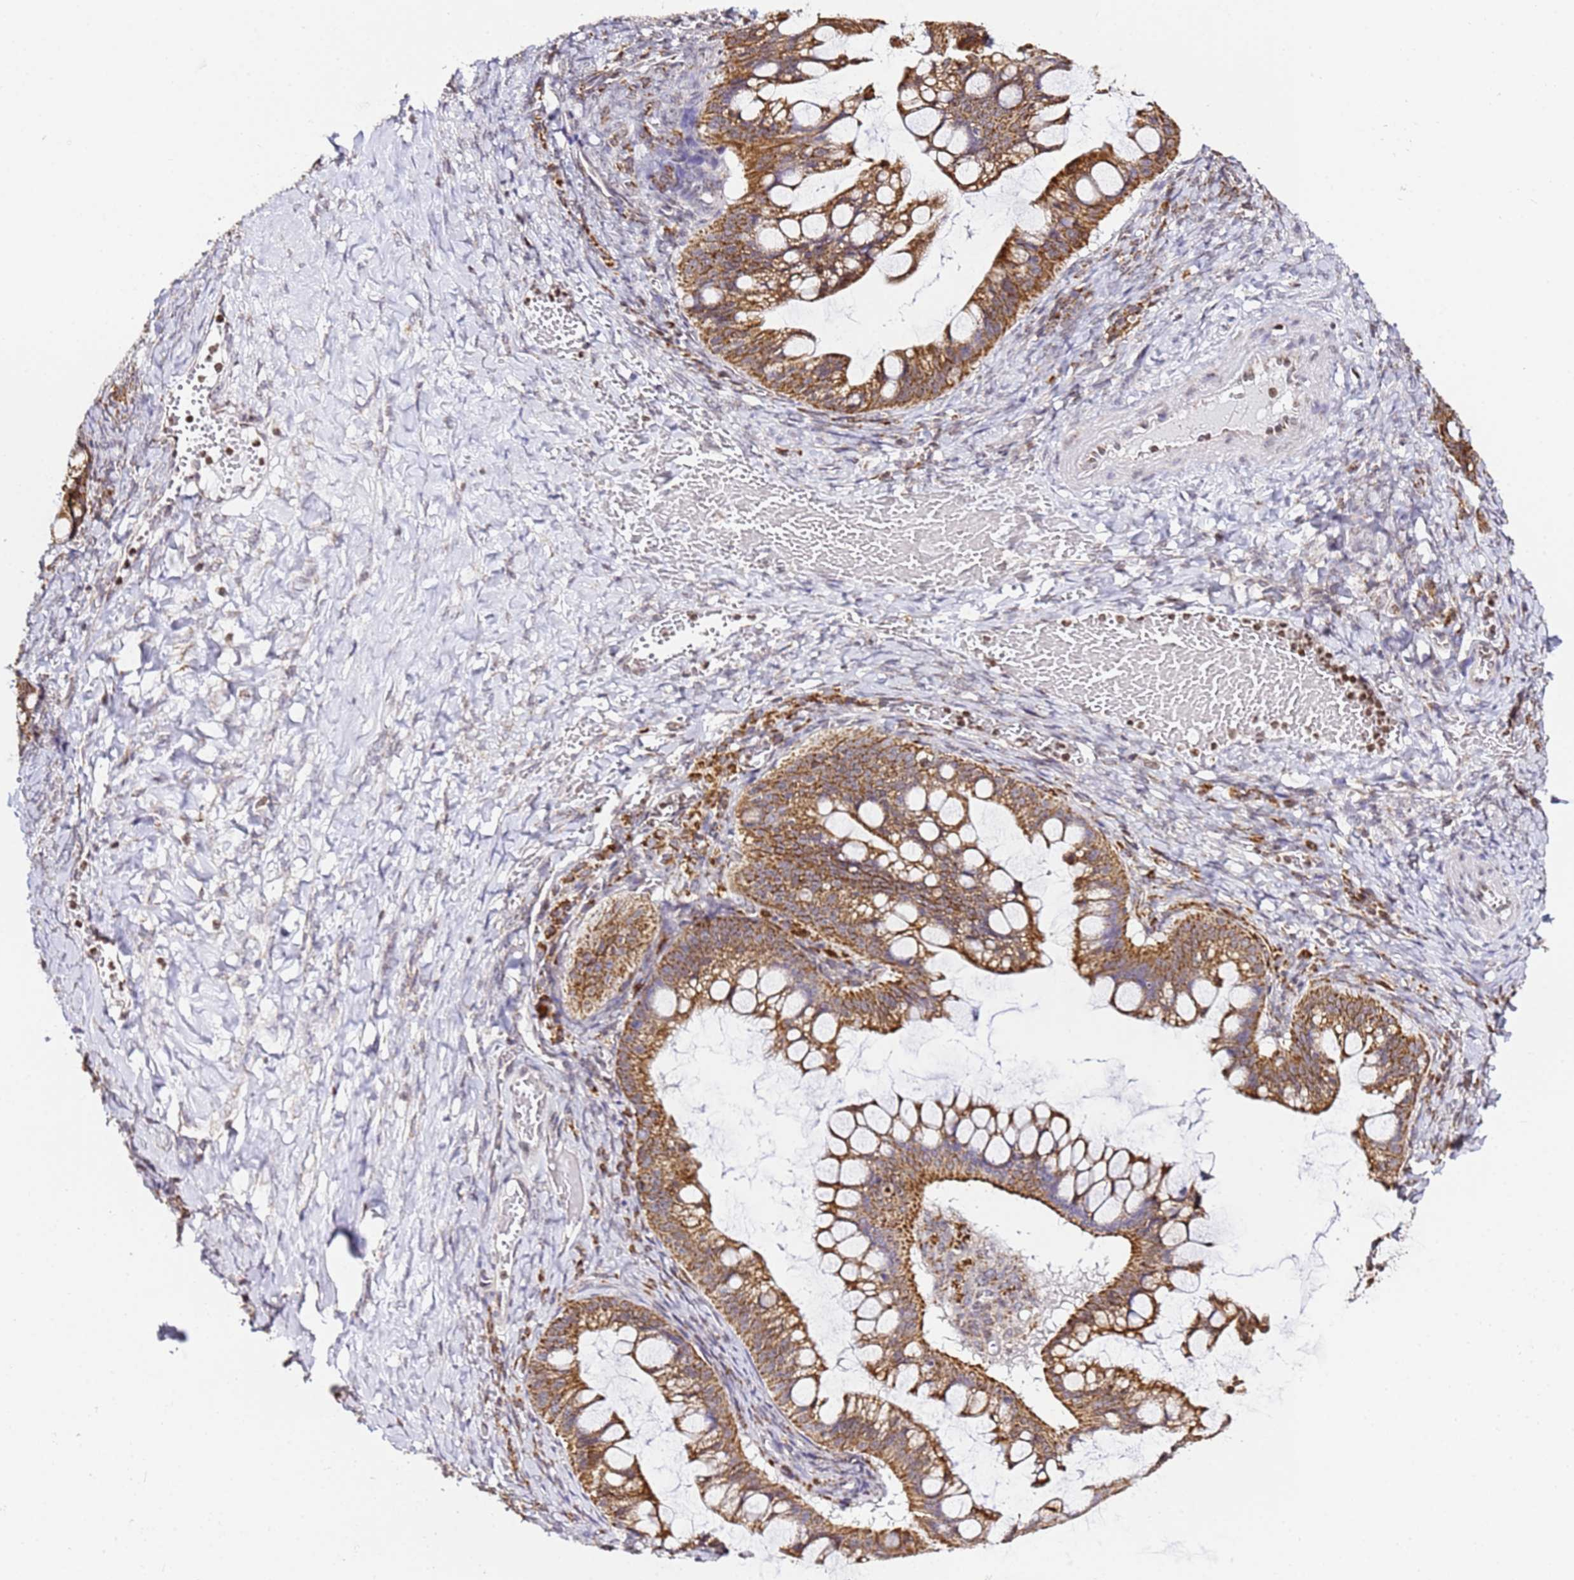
{"staining": {"intensity": "strong", "quantity": ">75%", "location": "cytoplasmic/membranous"}, "tissue": "ovarian cancer", "cell_type": "Tumor cells", "image_type": "cancer", "snomed": [{"axis": "morphology", "description": "Cystadenocarcinoma, mucinous, NOS"}, {"axis": "topography", "description": "Ovary"}], "caption": "A micrograph showing strong cytoplasmic/membranous staining in about >75% of tumor cells in mucinous cystadenocarcinoma (ovarian), as visualized by brown immunohistochemical staining.", "gene": "HSPE1", "patient": {"sex": "female", "age": 73}}